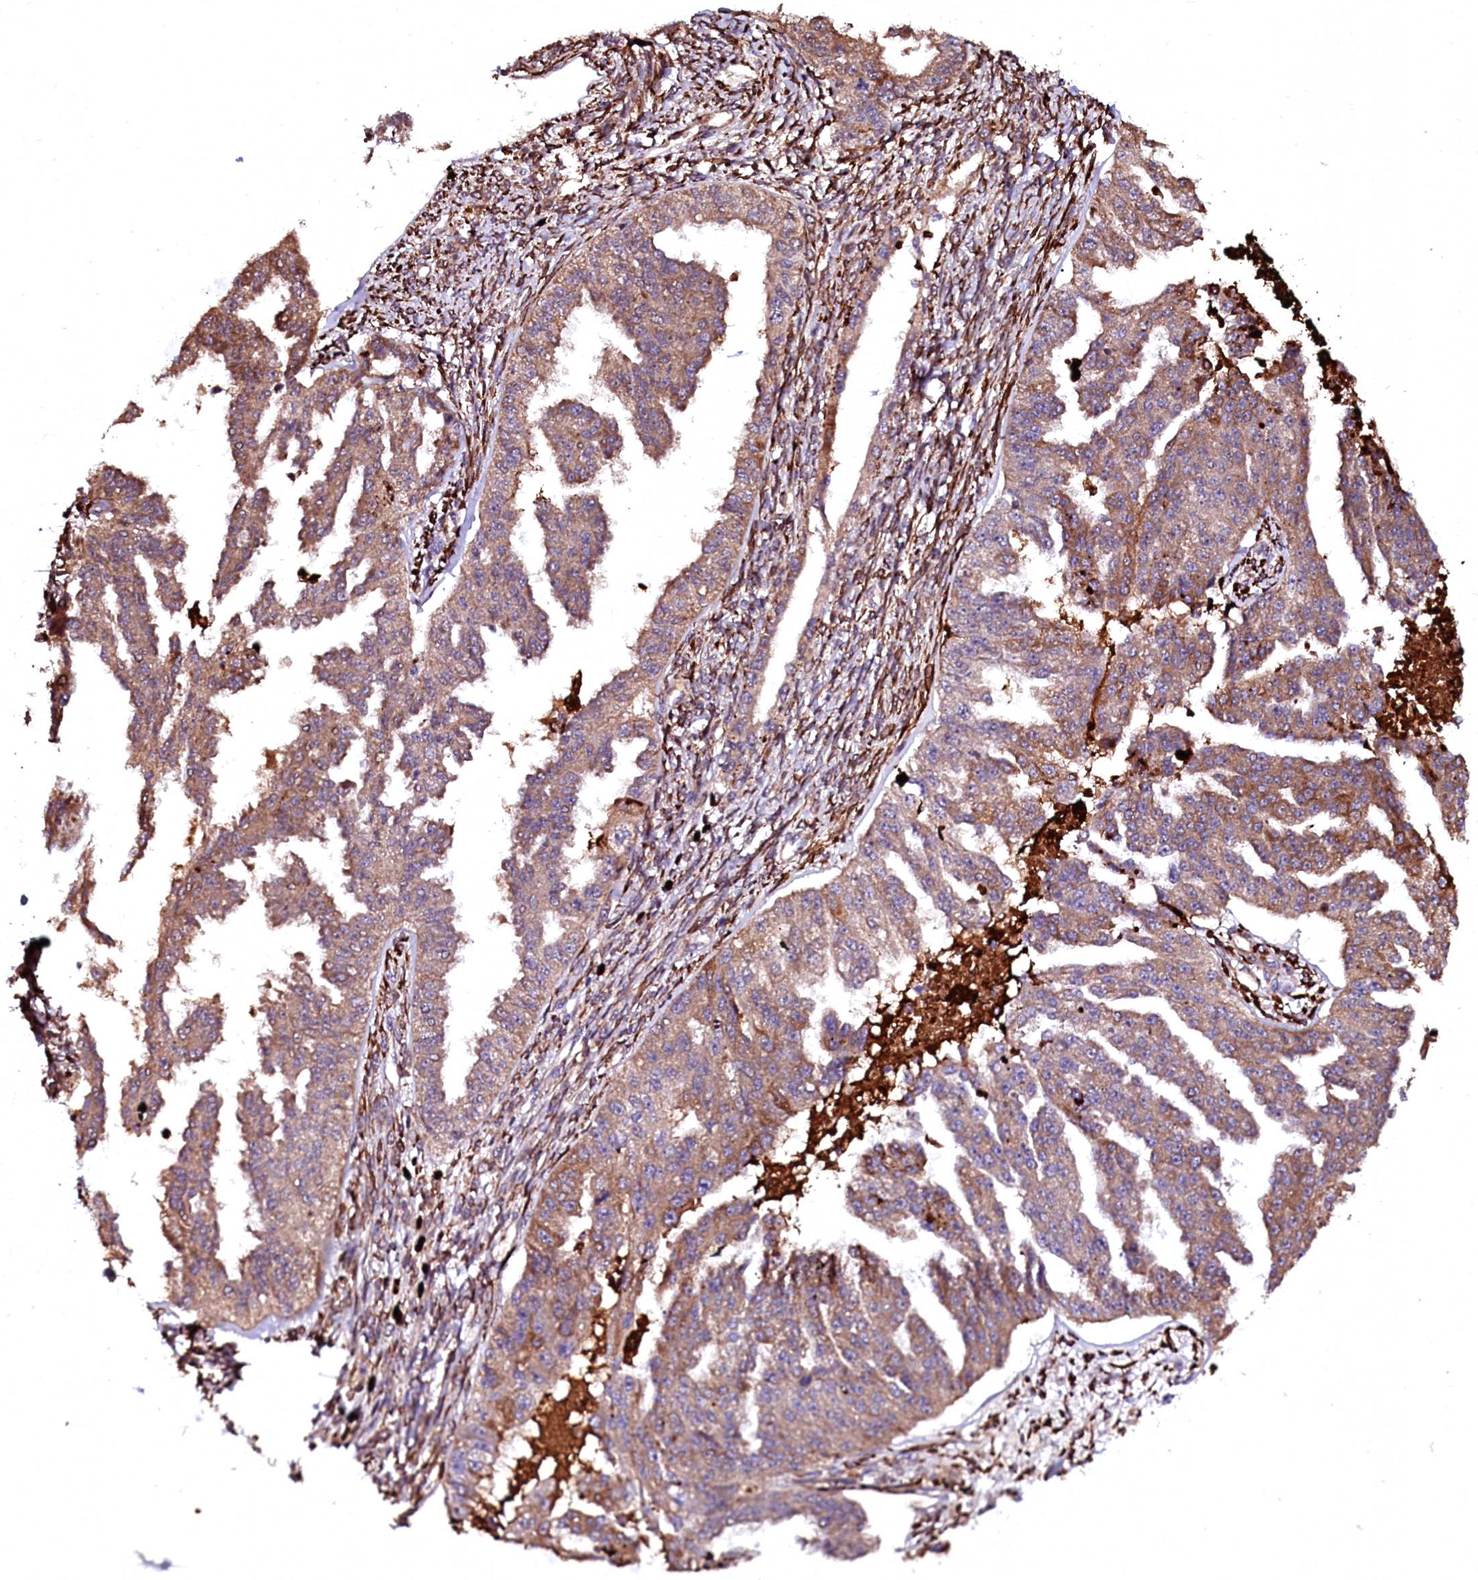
{"staining": {"intensity": "moderate", "quantity": ">75%", "location": "cytoplasmic/membranous"}, "tissue": "ovarian cancer", "cell_type": "Tumor cells", "image_type": "cancer", "snomed": [{"axis": "morphology", "description": "Cystadenocarcinoma, serous, NOS"}, {"axis": "topography", "description": "Ovary"}], "caption": "IHC of human ovarian cancer displays medium levels of moderate cytoplasmic/membranous positivity in about >75% of tumor cells. (IHC, brightfield microscopy, high magnification).", "gene": "N4BP1", "patient": {"sex": "female", "age": 58}}